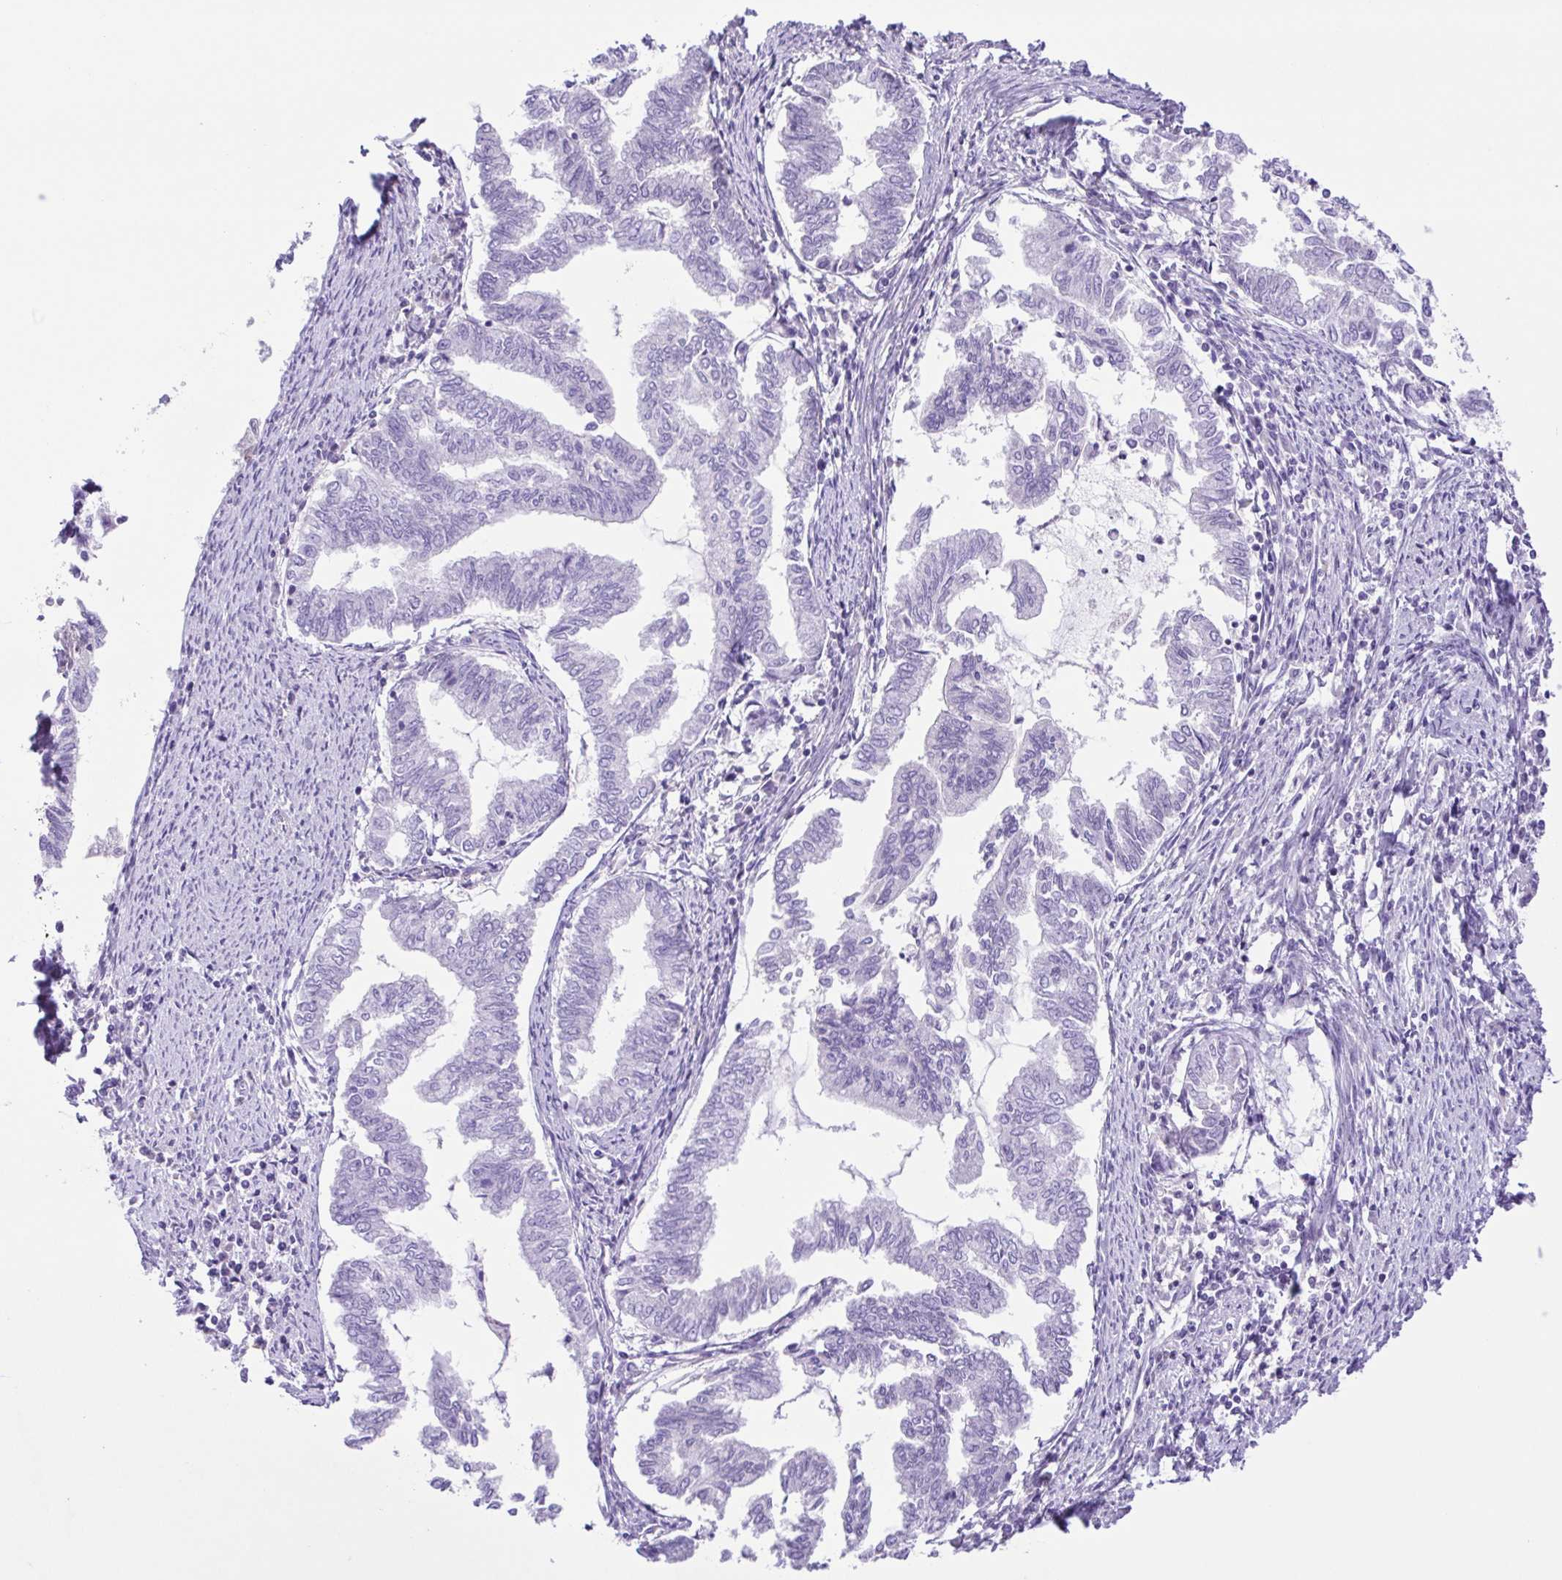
{"staining": {"intensity": "negative", "quantity": "none", "location": "none"}, "tissue": "endometrial cancer", "cell_type": "Tumor cells", "image_type": "cancer", "snomed": [{"axis": "morphology", "description": "Adenocarcinoma, NOS"}, {"axis": "topography", "description": "Endometrium"}], "caption": "Immunohistochemistry photomicrograph of endometrial adenocarcinoma stained for a protein (brown), which demonstrates no staining in tumor cells.", "gene": "ISM2", "patient": {"sex": "female", "age": 79}}